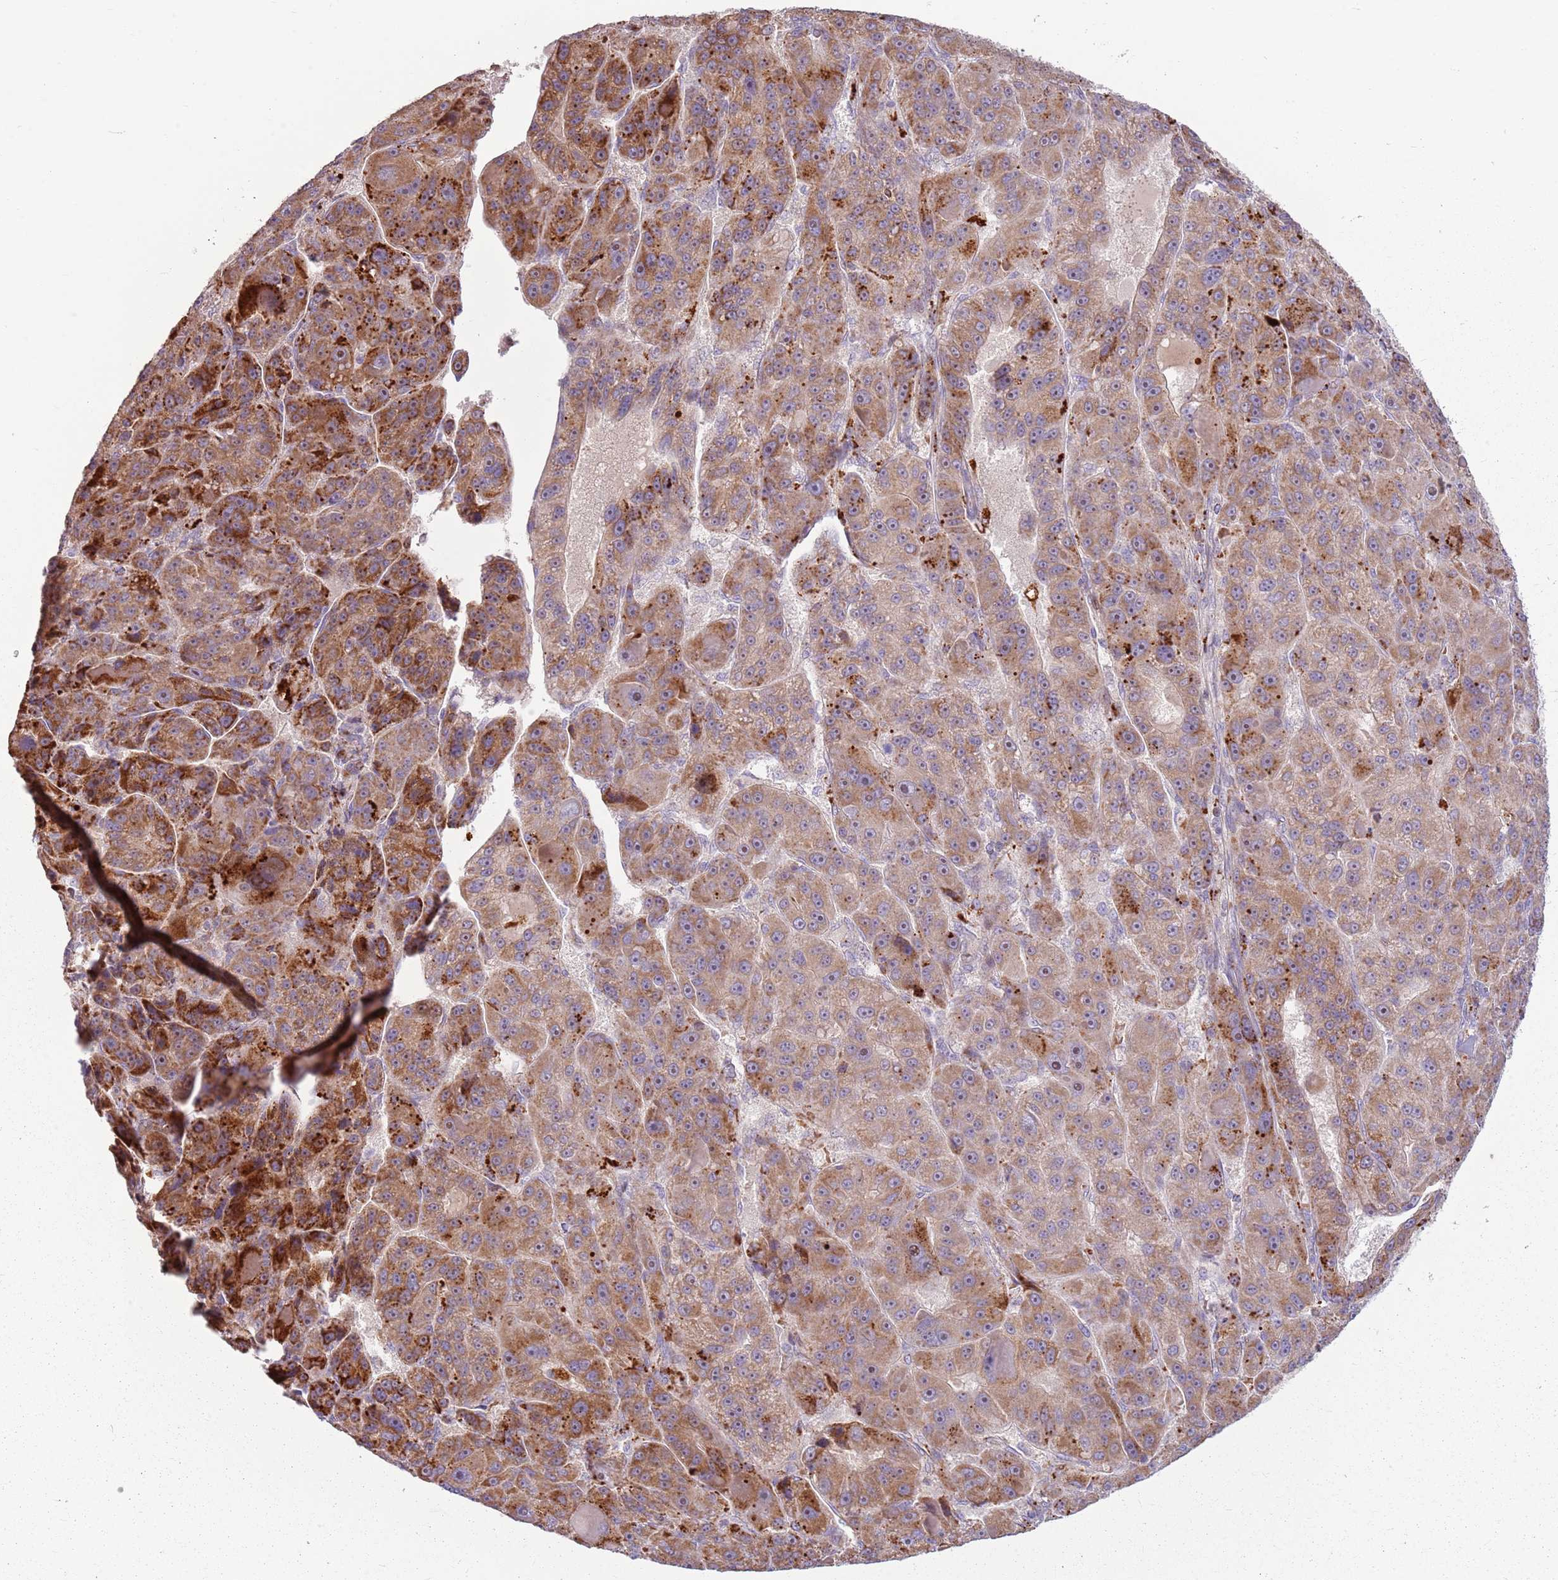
{"staining": {"intensity": "strong", "quantity": ">75%", "location": "cytoplasmic/membranous"}, "tissue": "liver cancer", "cell_type": "Tumor cells", "image_type": "cancer", "snomed": [{"axis": "morphology", "description": "Carcinoma, Hepatocellular, NOS"}, {"axis": "topography", "description": "Liver"}], "caption": "Immunohistochemical staining of liver cancer displays high levels of strong cytoplasmic/membranous expression in about >75% of tumor cells. The protein of interest is shown in brown color, while the nuclei are stained blue.", "gene": "ZNF530", "patient": {"sex": "male", "age": 76}}